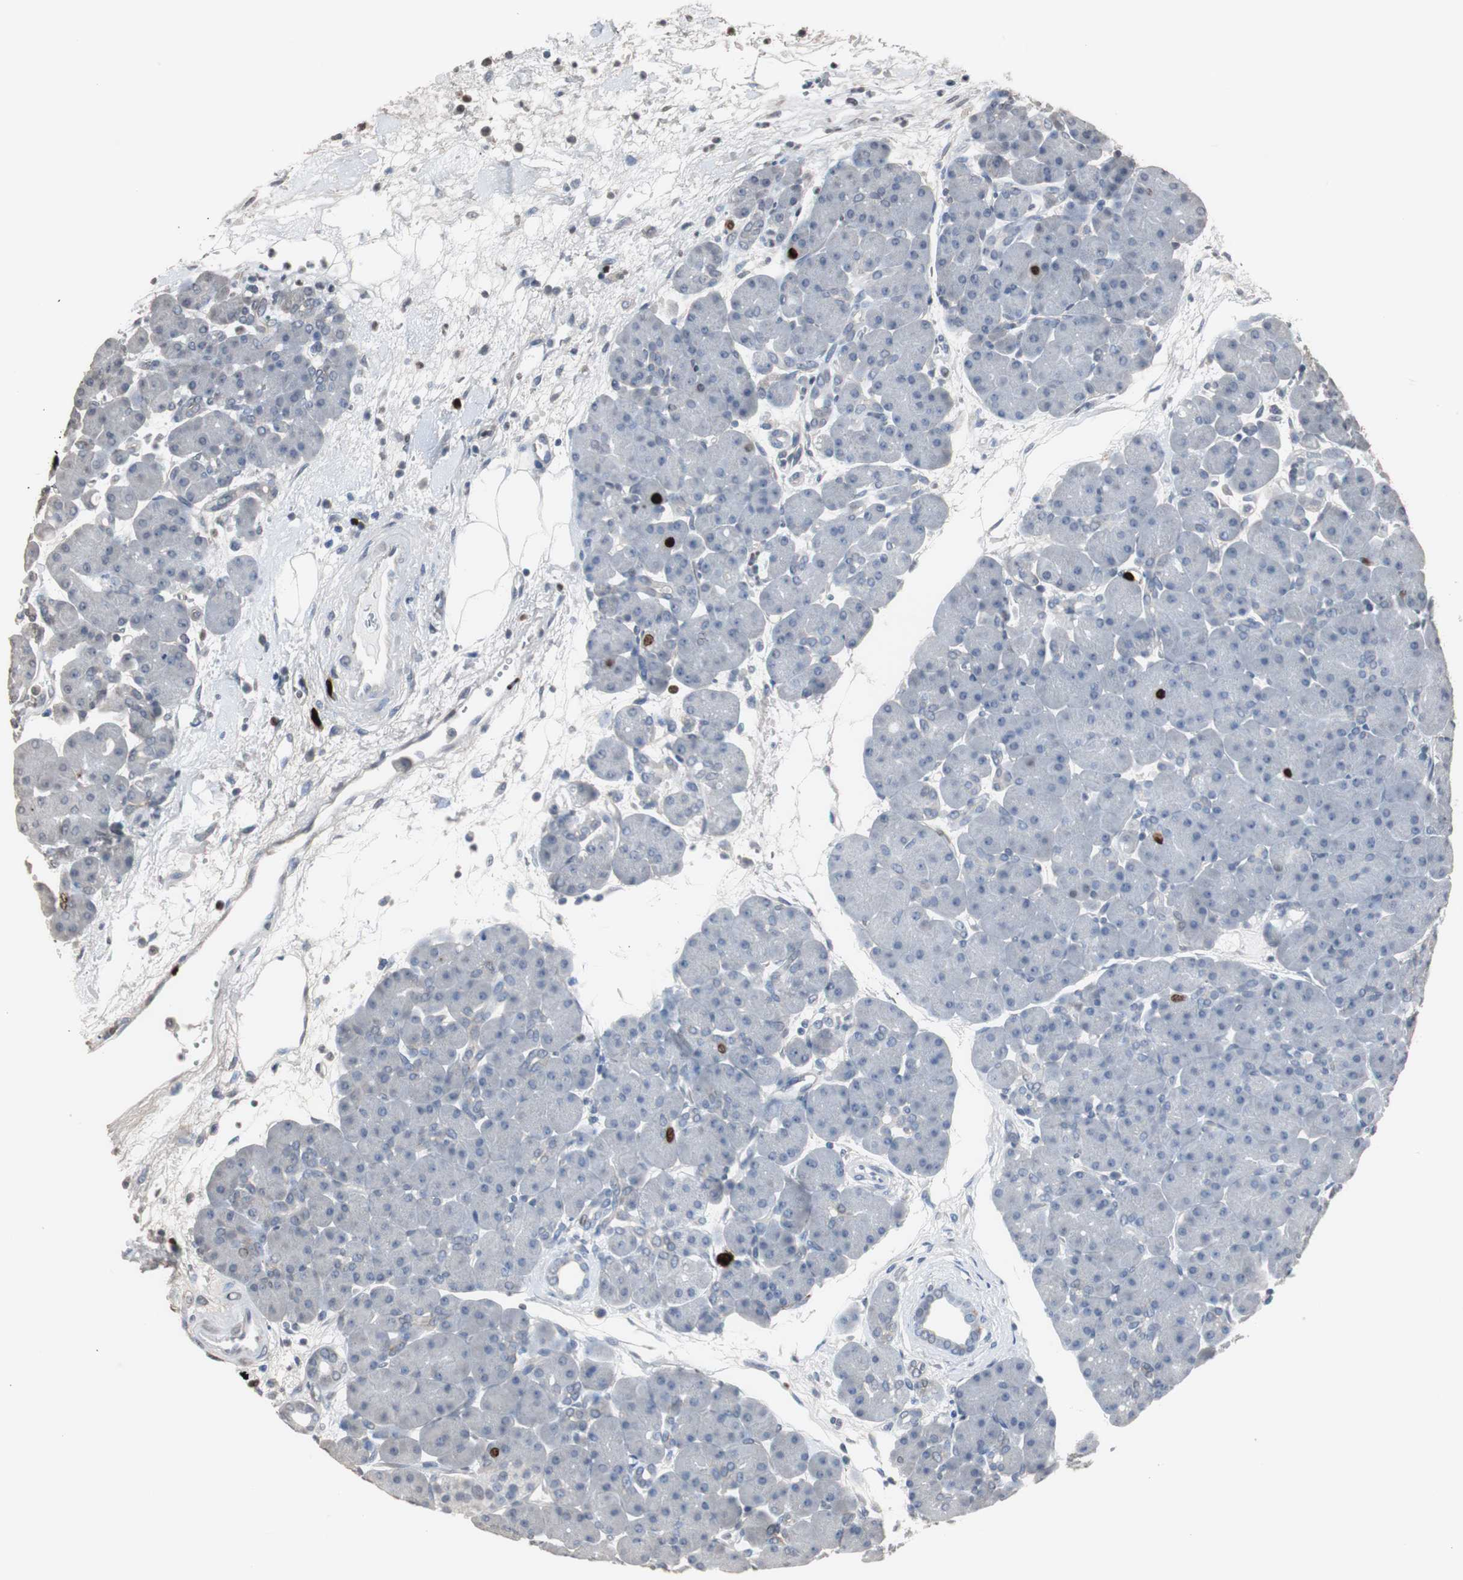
{"staining": {"intensity": "negative", "quantity": "none", "location": "none"}, "tissue": "pancreas", "cell_type": "Exocrine glandular cells", "image_type": "normal", "snomed": [{"axis": "morphology", "description": "Normal tissue, NOS"}, {"axis": "topography", "description": "Pancreas"}], "caption": "IHC photomicrograph of benign pancreas stained for a protein (brown), which reveals no staining in exocrine glandular cells. (Brightfield microscopy of DAB (3,3'-diaminobenzidine) immunohistochemistry (IHC) at high magnification).", "gene": "TOP2A", "patient": {"sex": "male", "age": 66}}